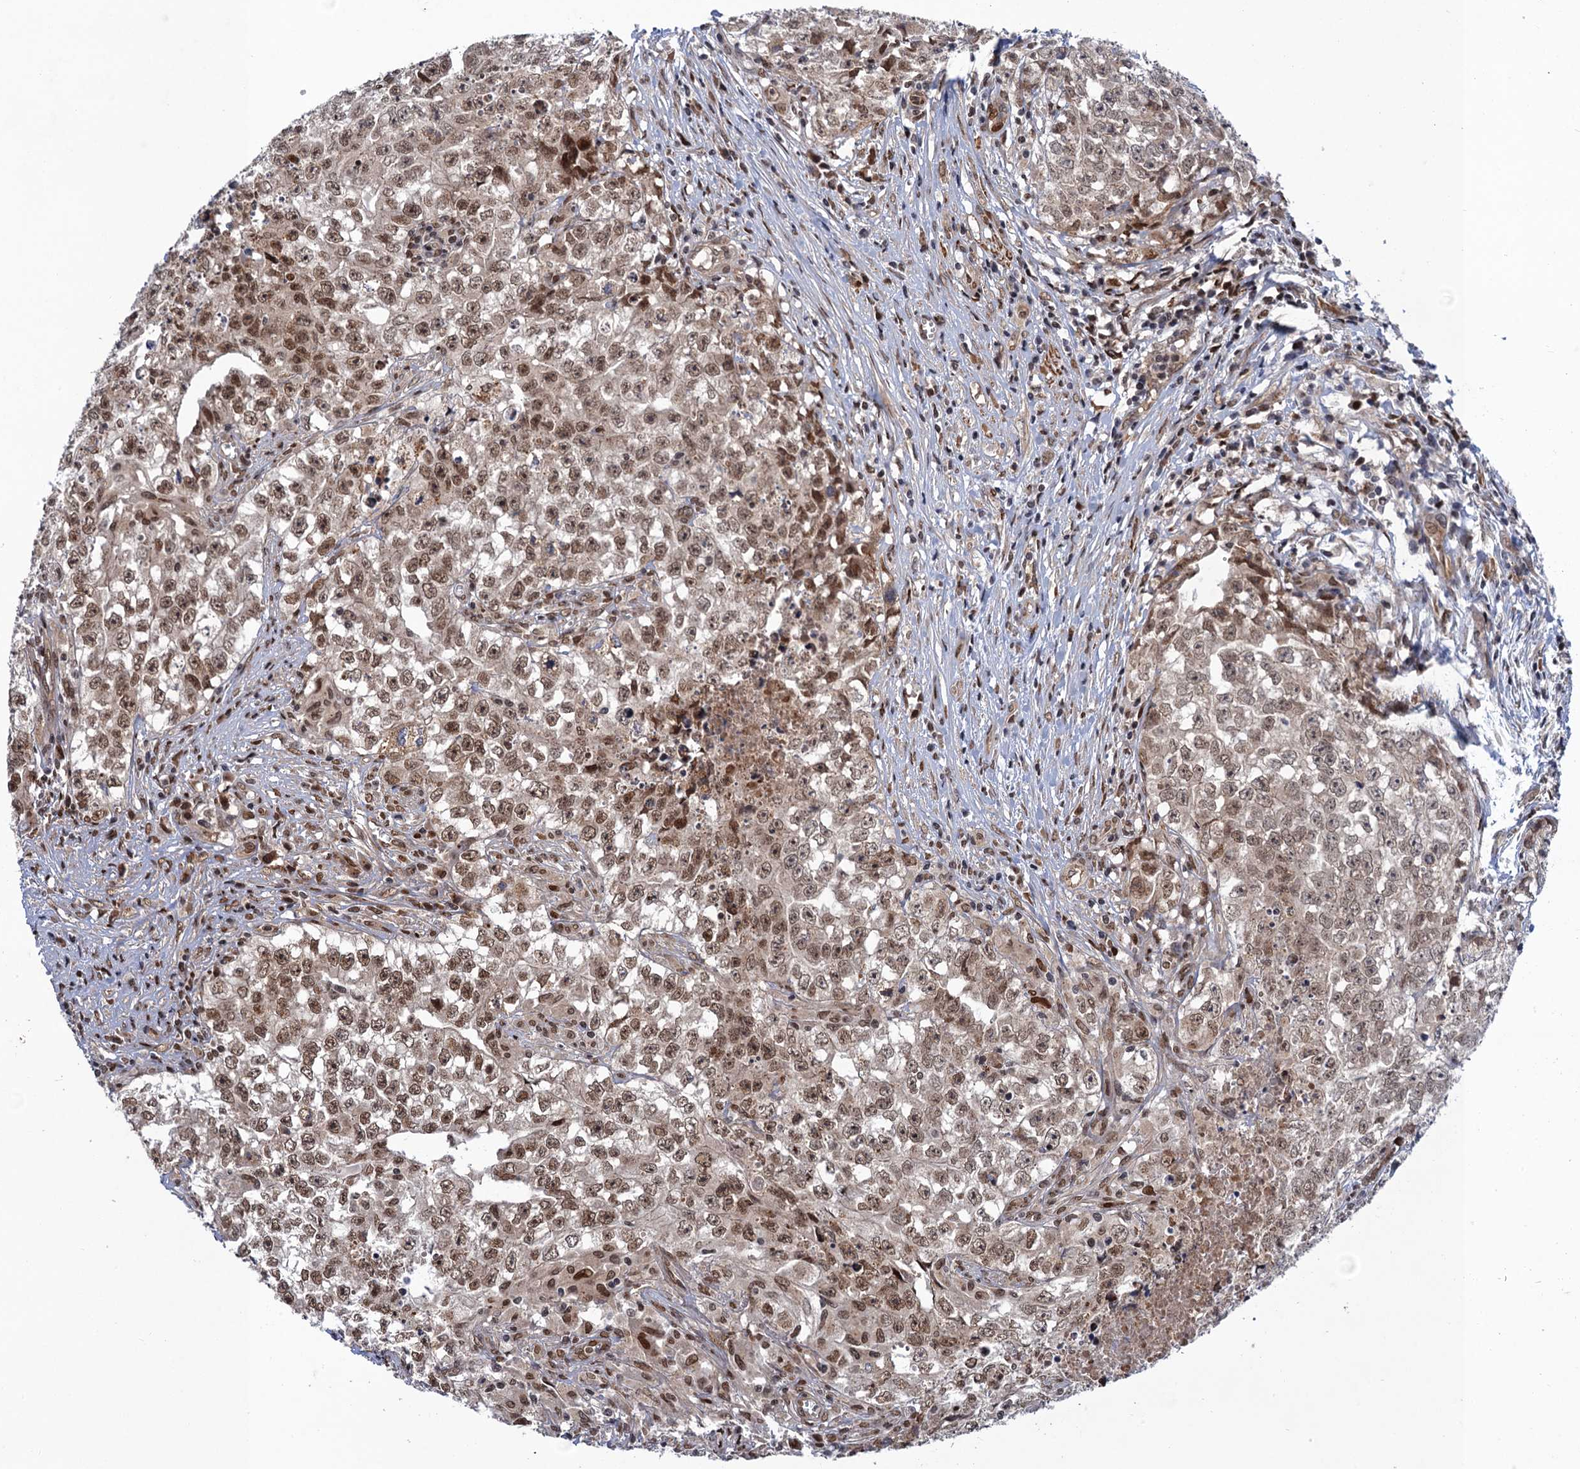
{"staining": {"intensity": "moderate", "quantity": ">75%", "location": "nuclear"}, "tissue": "testis cancer", "cell_type": "Tumor cells", "image_type": "cancer", "snomed": [{"axis": "morphology", "description": "Seminoma, NOS"}, {"axis": "morphology", "description": "Carcinoma, Embryonal, NOS"}, {"axis": "topography", "description": "Testis"}], "caption": "This image exhibits seminoma (testis) stained with immunohistochemistry to label a protein in brown. The nuclear of tumor cells show moderate positivity for the protein. Nuclei are counter-stained blue.", "gene": "NEK8", "patient": {"sex": "male", "age": 43}}